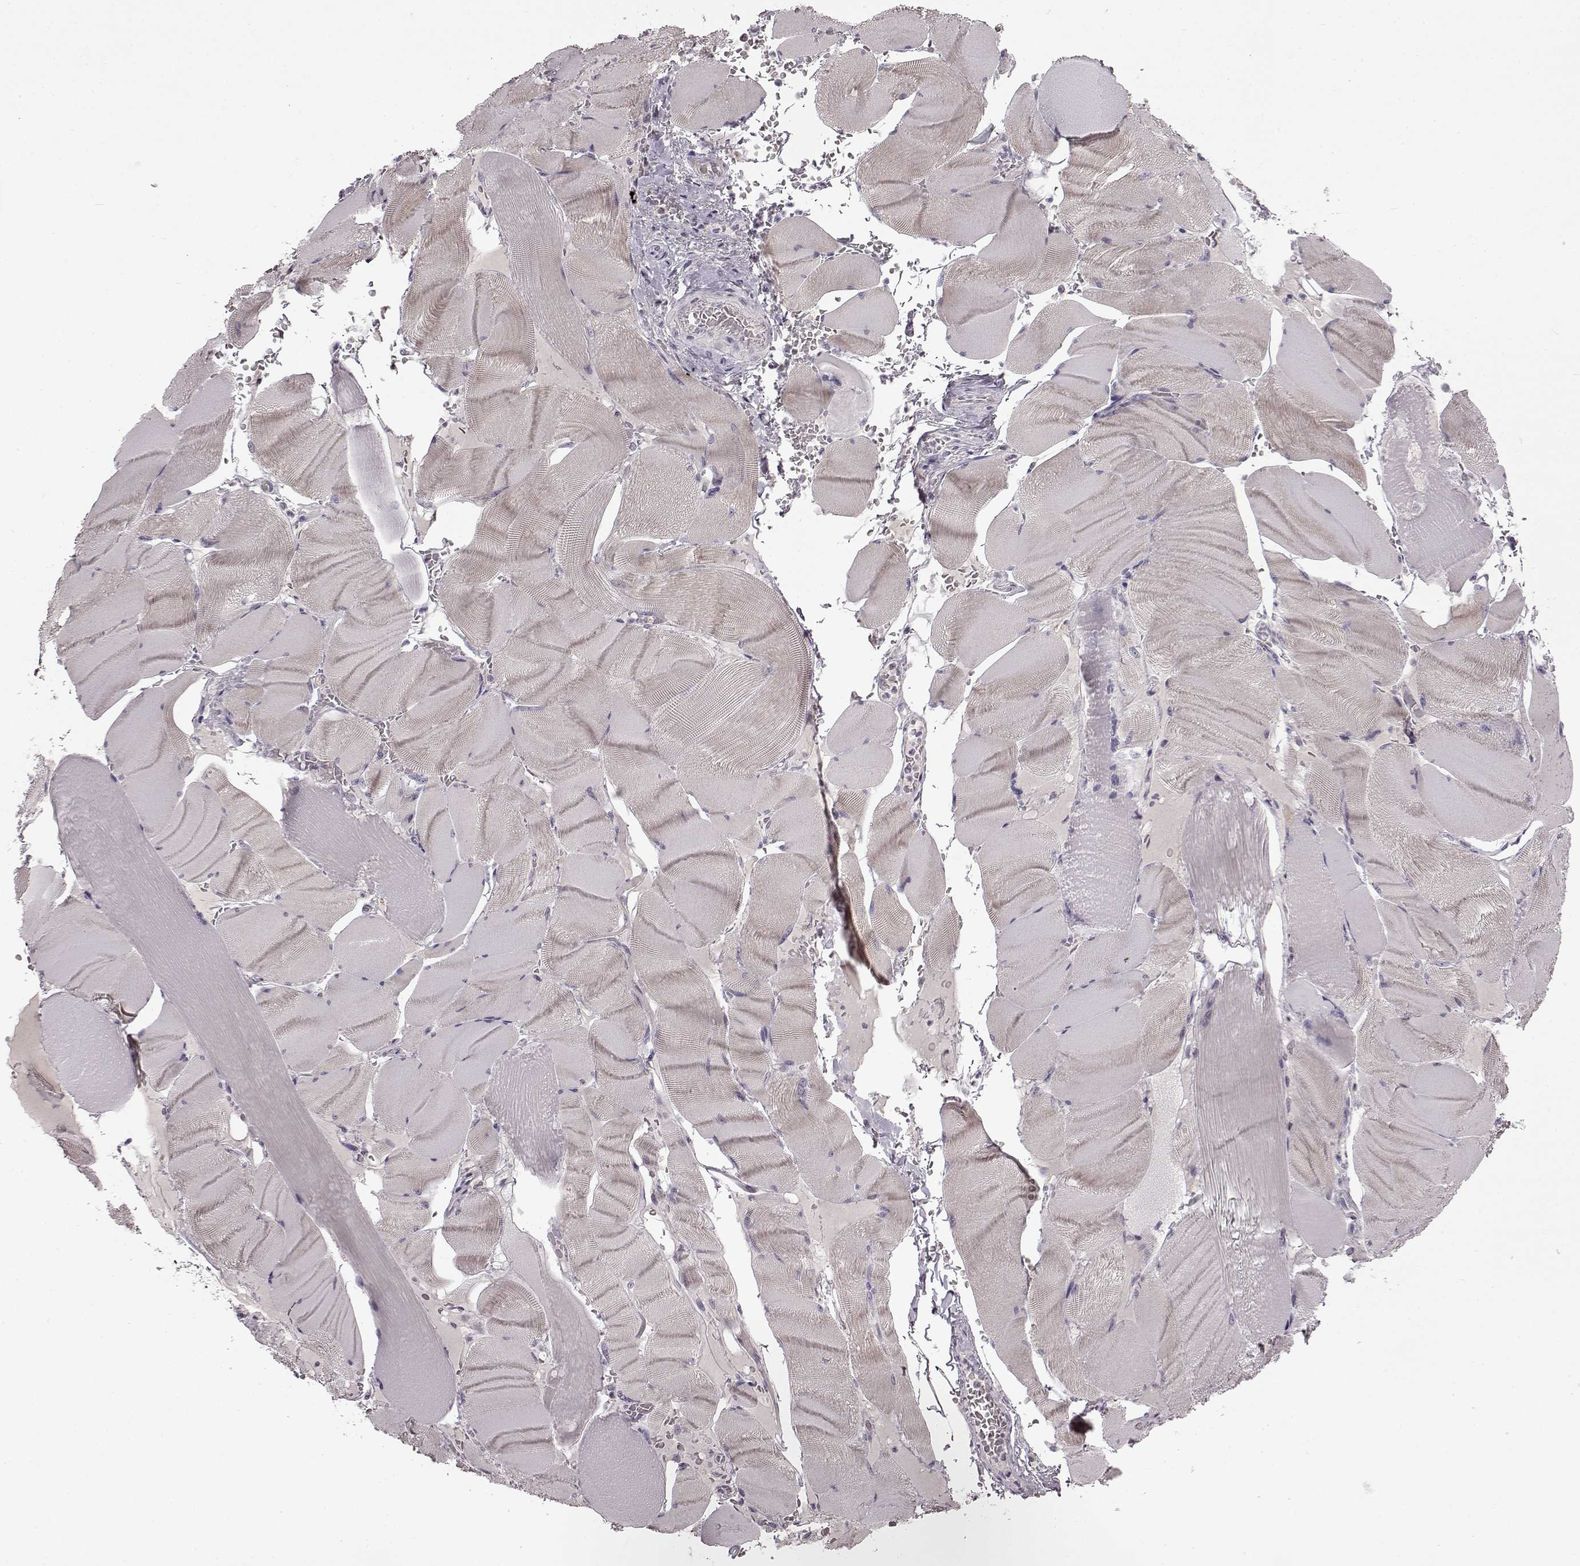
{"staining": {"intensity": "negative", "quantity": "none", "location": "none"}, "tissue": "skeletal muscle", "cell_type": "Myocytes", "image_type": "normal", "snomed": [{"axis": "morphology", "description": "Normal tissue, NOS"}, {"axis": "topography", "description": "Skeletal muscle"}], "caption": "The IHC image has no significant expression in myocytes of skeletal muscle. (Brightfield microscopy of DAB immunohistochemistry (IHC) at high magnification).", "gene": "B3GNT6", "patient": {"sex": "male", "age": 56}}